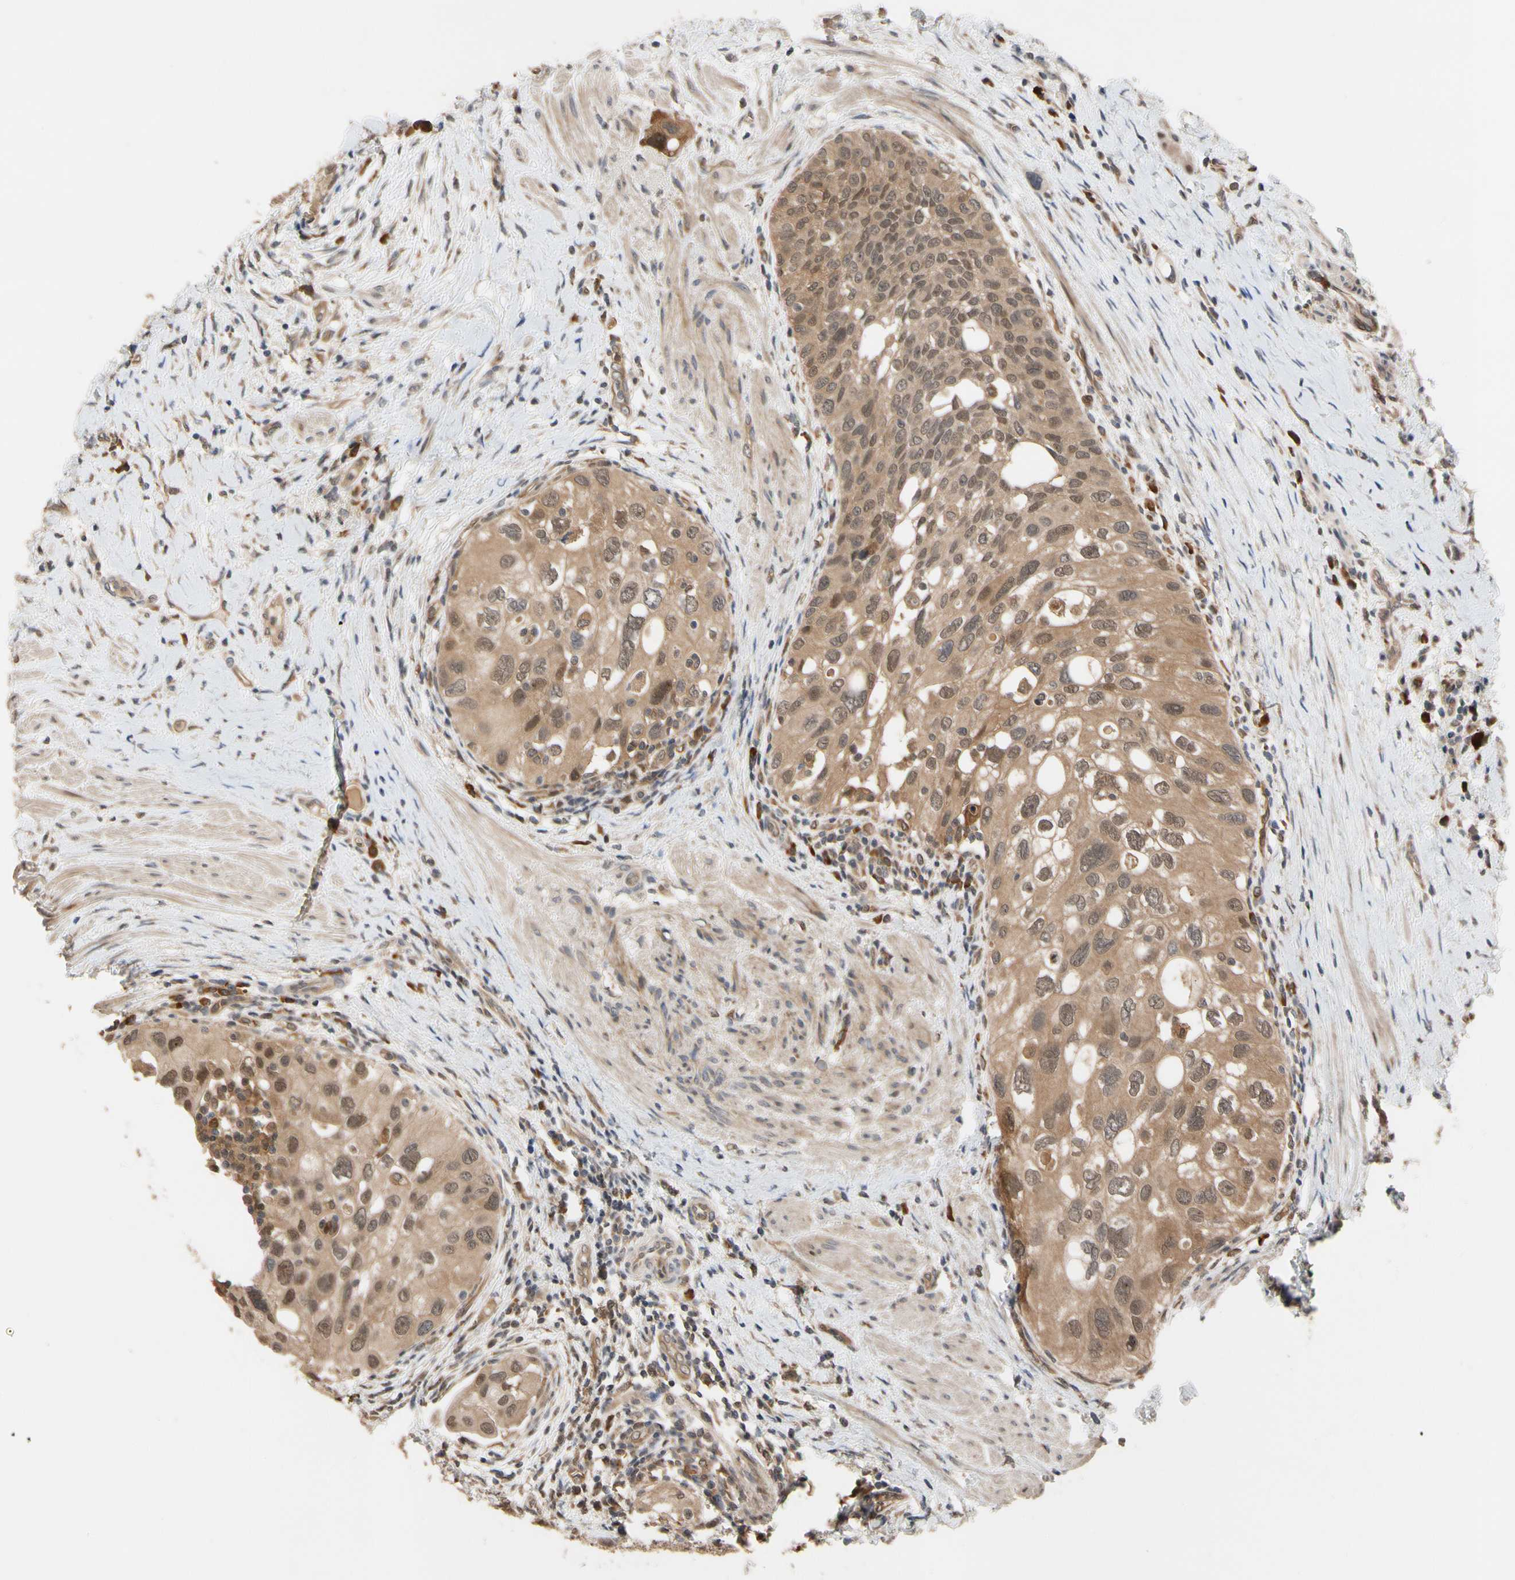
{"staining": {"intensity": "moderate", "quantity": ">75%", "location": "cytoplasmic/membranous"}, "tissue": "urothelial cancer", "cell_type": "Tumor cells", "image_type": "cancer", "snomed": [{"axis": "morphology", "description": "Urothelial carcinoma, High grade"}, {"axis": "topography", "description": "Urinary bladder"}], "caption": "A brown stain highlights moderate cytoplasmic/membranous expression of a protein in urothelial cancer tumor cells. (DAB (3,3'-diaminobenzidine) IHC with brightfield microscopy, high magnification).", "gene": "CYTIP", "patient": {"sex": "female", "age": 56}}